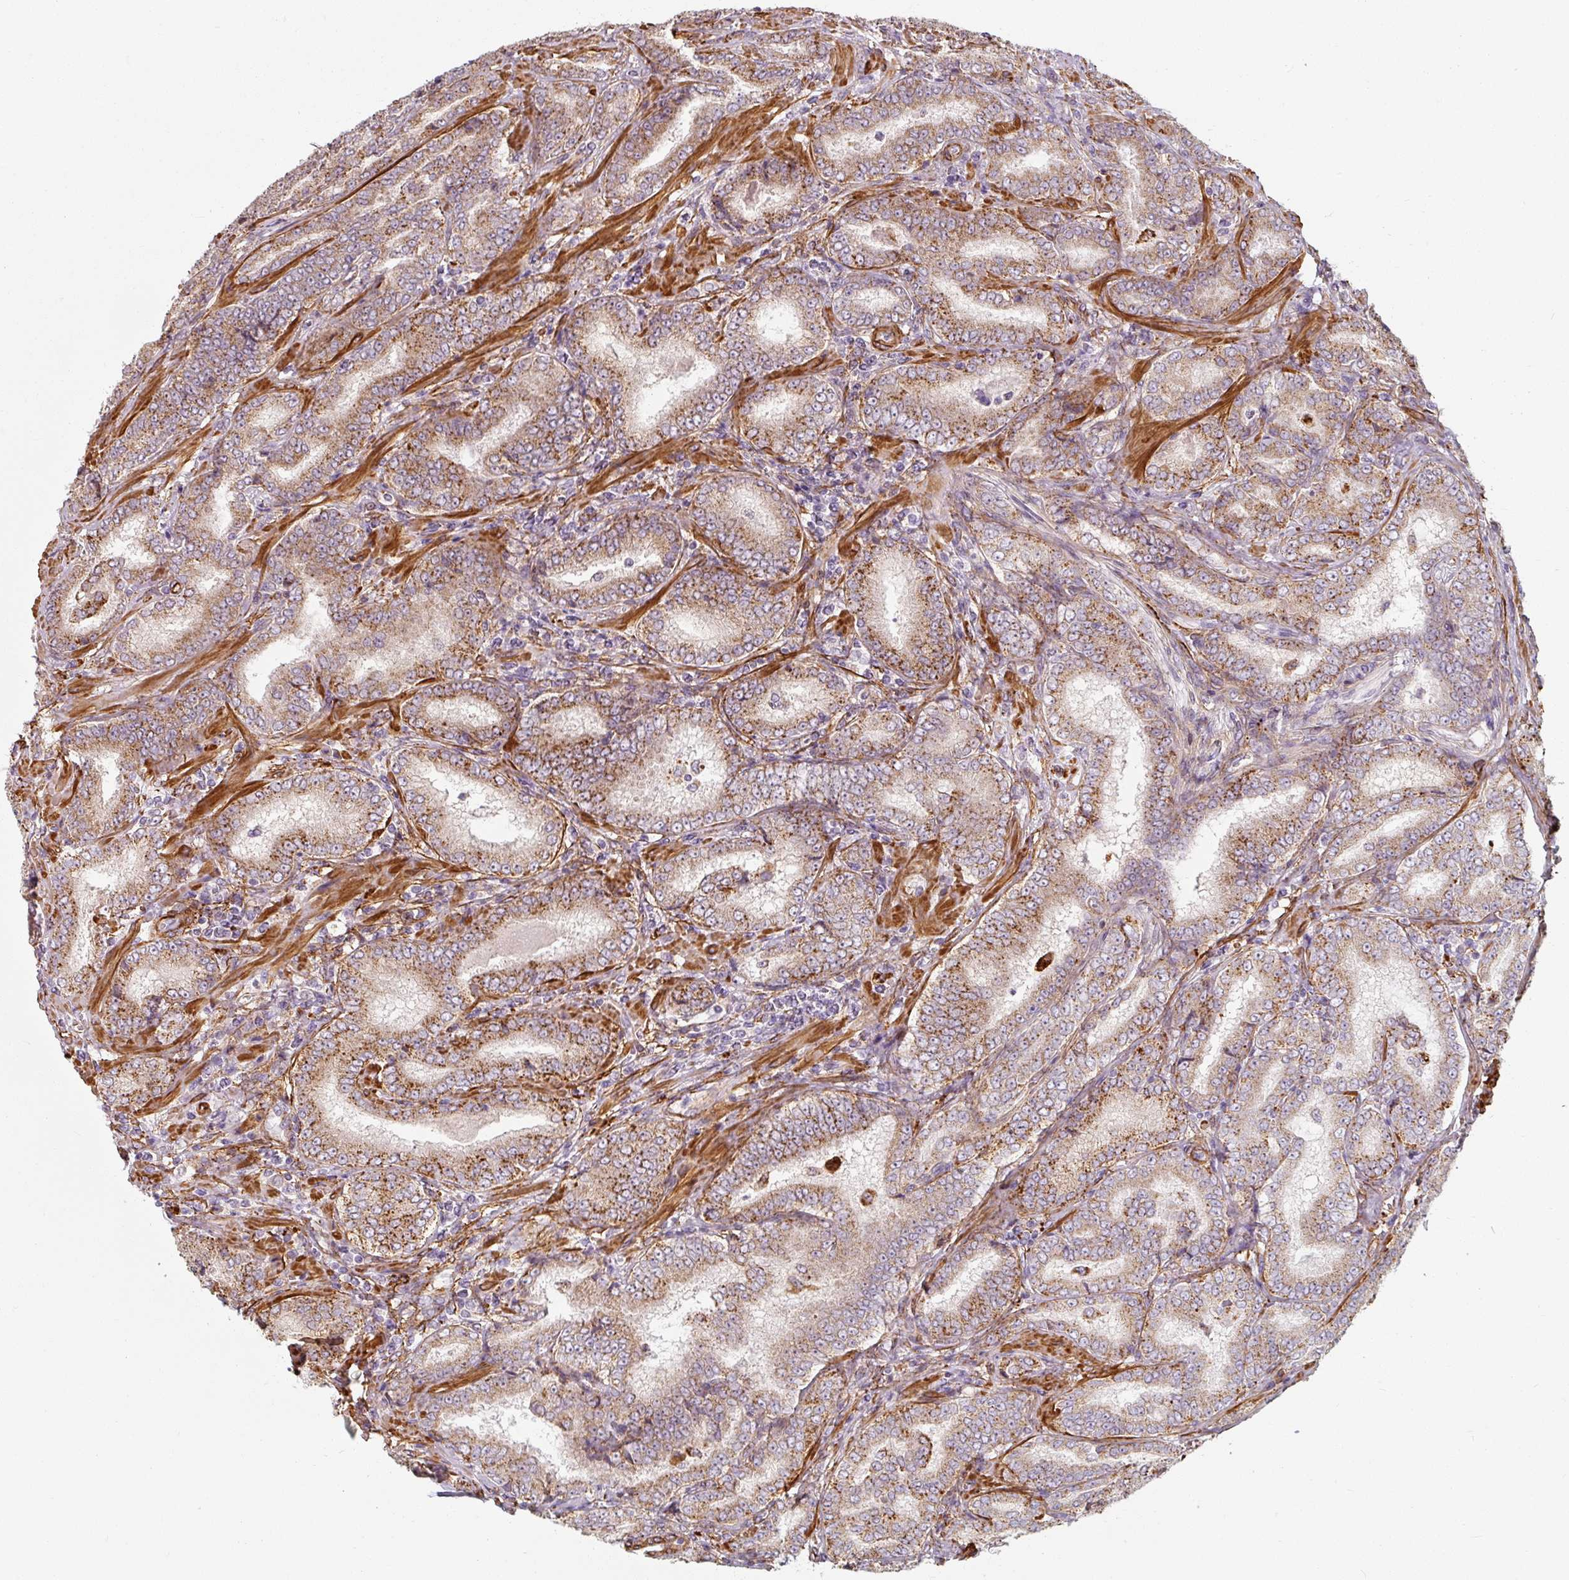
{"staining": {"intensity": "moderate", "quantity": "25%-75%", "location": "cytoplasmic/membranous"}, "tissue": "prostate cancer", "cell_type": "Tumor cells", "image_type": "cancer", "snomed": [{"axis": "morphology", "description": "Adenocarcinoma, High grade"}, {"axis": "topography", "description": "Prostate"}], "caption": "Immunohistochemistry (IHC) histopathology image of prostate high-grade adenocarcinoma stained for a protein (brown), which demonstrates medium levels of moderate cytoplasmic/membranous staining in about 25%-75% of tumor cells.", "gene": "MRPS5", "patient": {"sex": "male", "age": 72}}